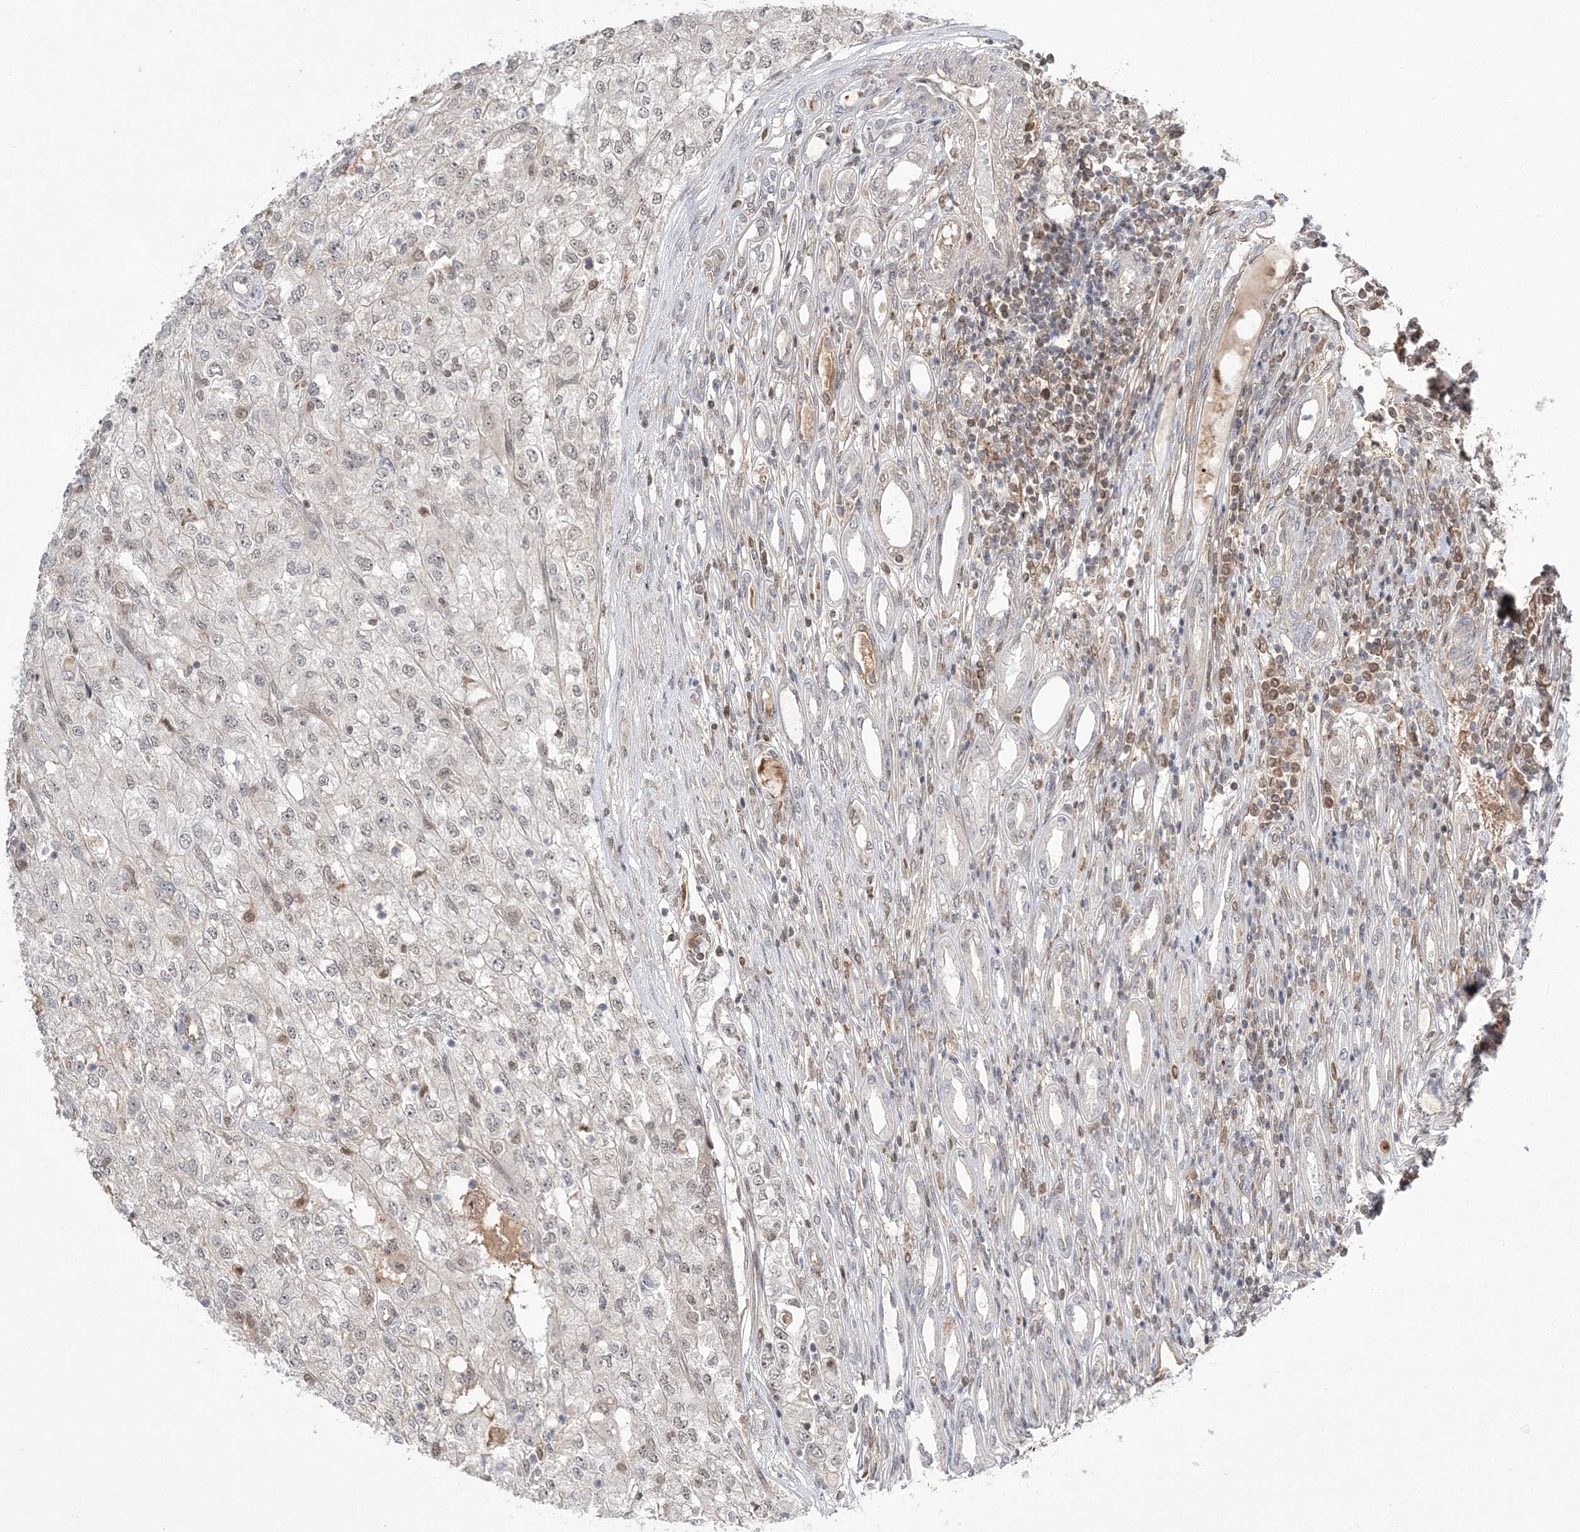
{"staining": {"intensity": "weak", "quantity": "<25%", "location": "nuclear"}, "tissue": "renal cancer", "cell_type": "Tumor cells", "image_type": "cancer", "snomed": [{"axis": "morphology", "description": "Adenocarcinoma, NOS"}, {"axis": "topography", "description": "Kidney"}], "caption": "A high-resolution image shows IHC staining of renal cancer (adenocarcinoma), which demonstrates no significant expression in tumor cells. (Stains: DAB immunohistochemistry (IHC) with hematoxylin counter stain, Microscopy: brightfield microscopy at high magnification).", "gene": "TMEM132B", "patient": {"sex": "female", "age": 54}}